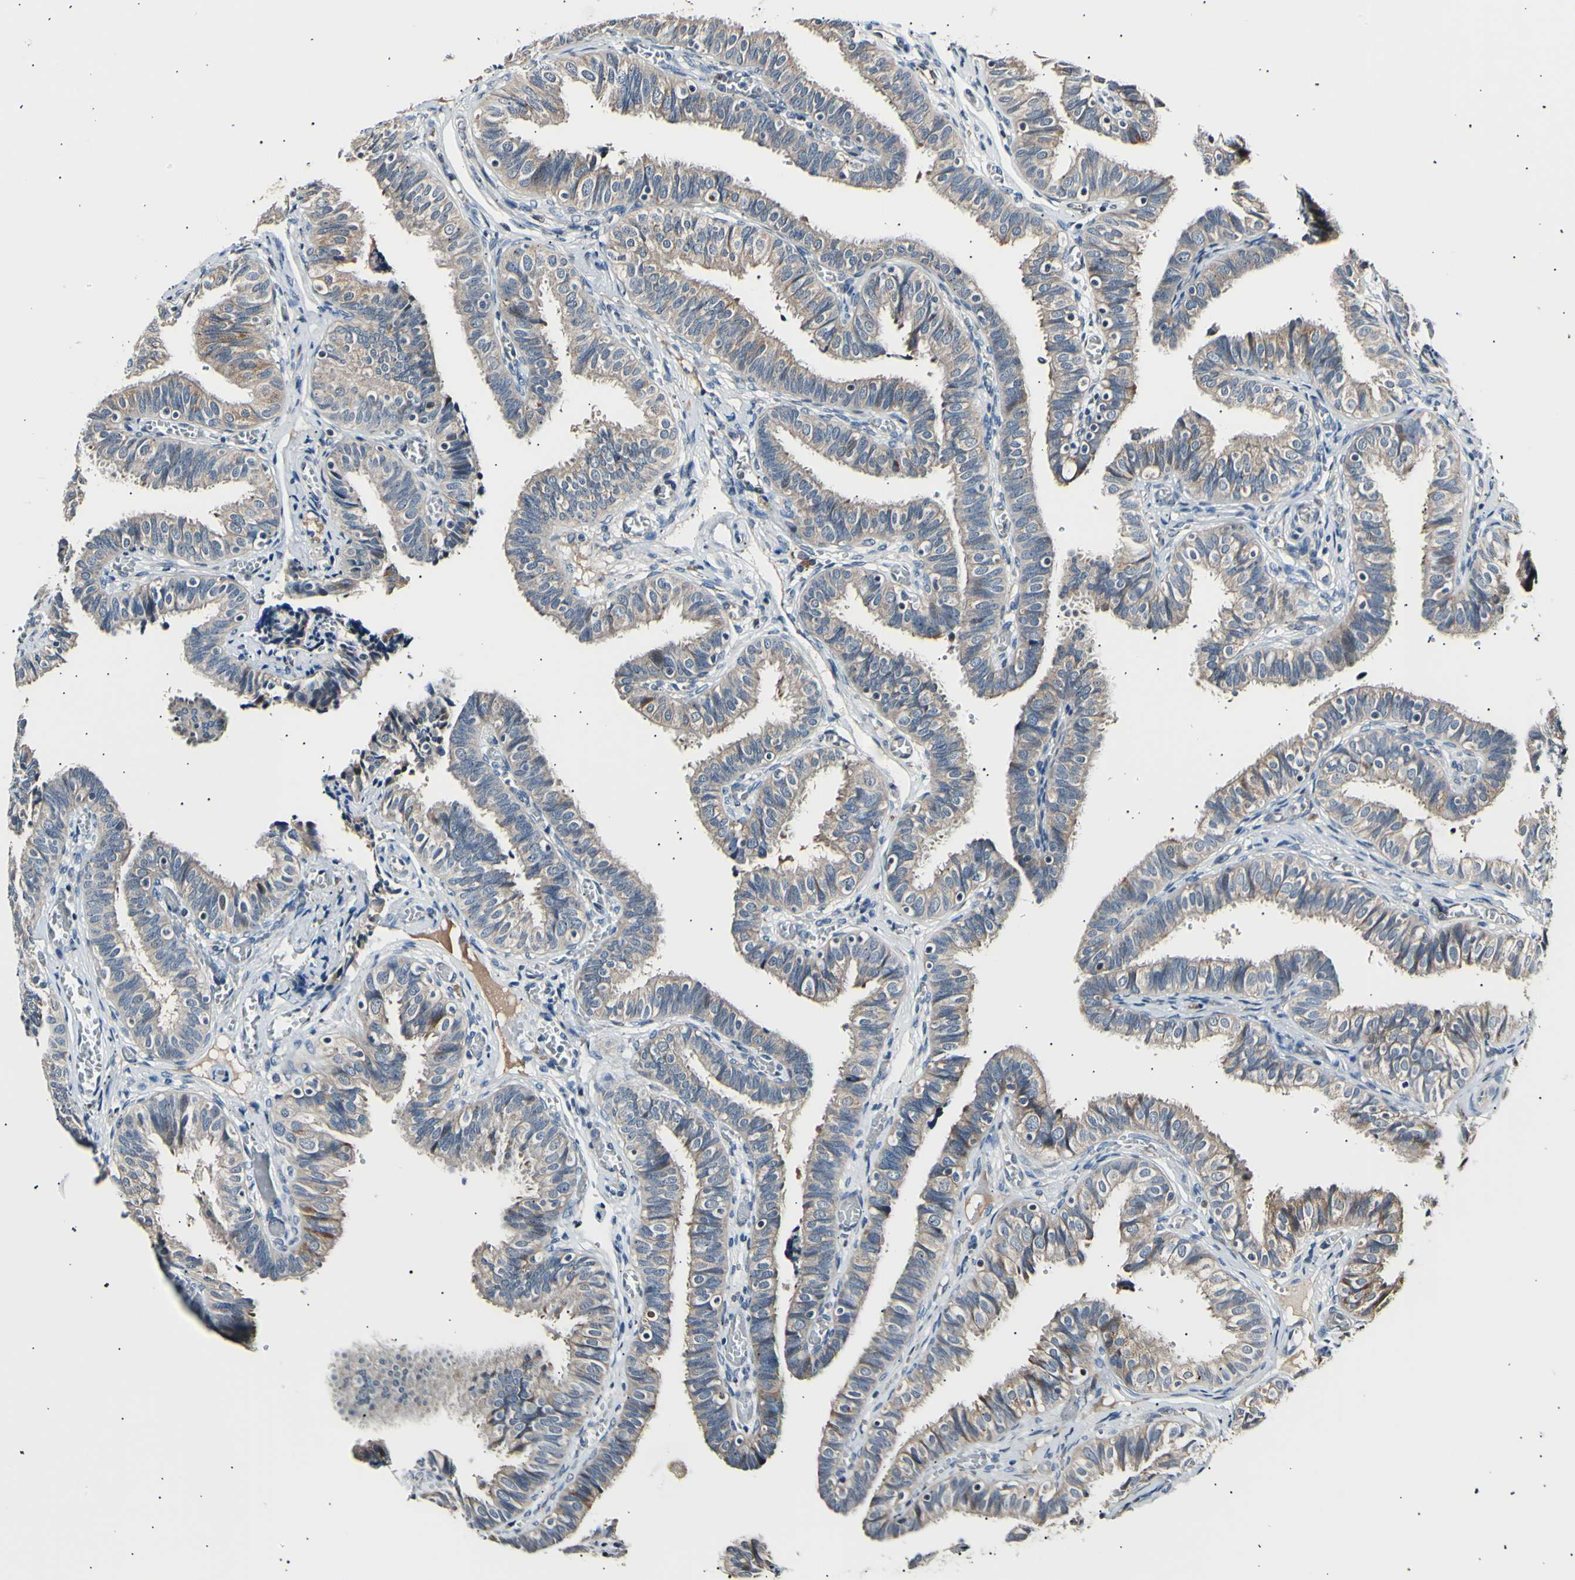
{"staining": {"intensity": "weak", "quantity": ">75%", "location": "cytoplasmic/membranous"}, "tissue": "fallopian tube", "cell_type": "Glandular cells", "image_type": "normal", "snomed": [{"axis": "morphology", "description": "Normal tissue, NOS"}, {"axis": "topography", "description": "Fallopian tube"}], "caption": "Human fallopian tube stained with a protein marker shows weak staining in glandular cells.", "gene": "ITGA6", "patient": {"sex": "female", "age": 46}}